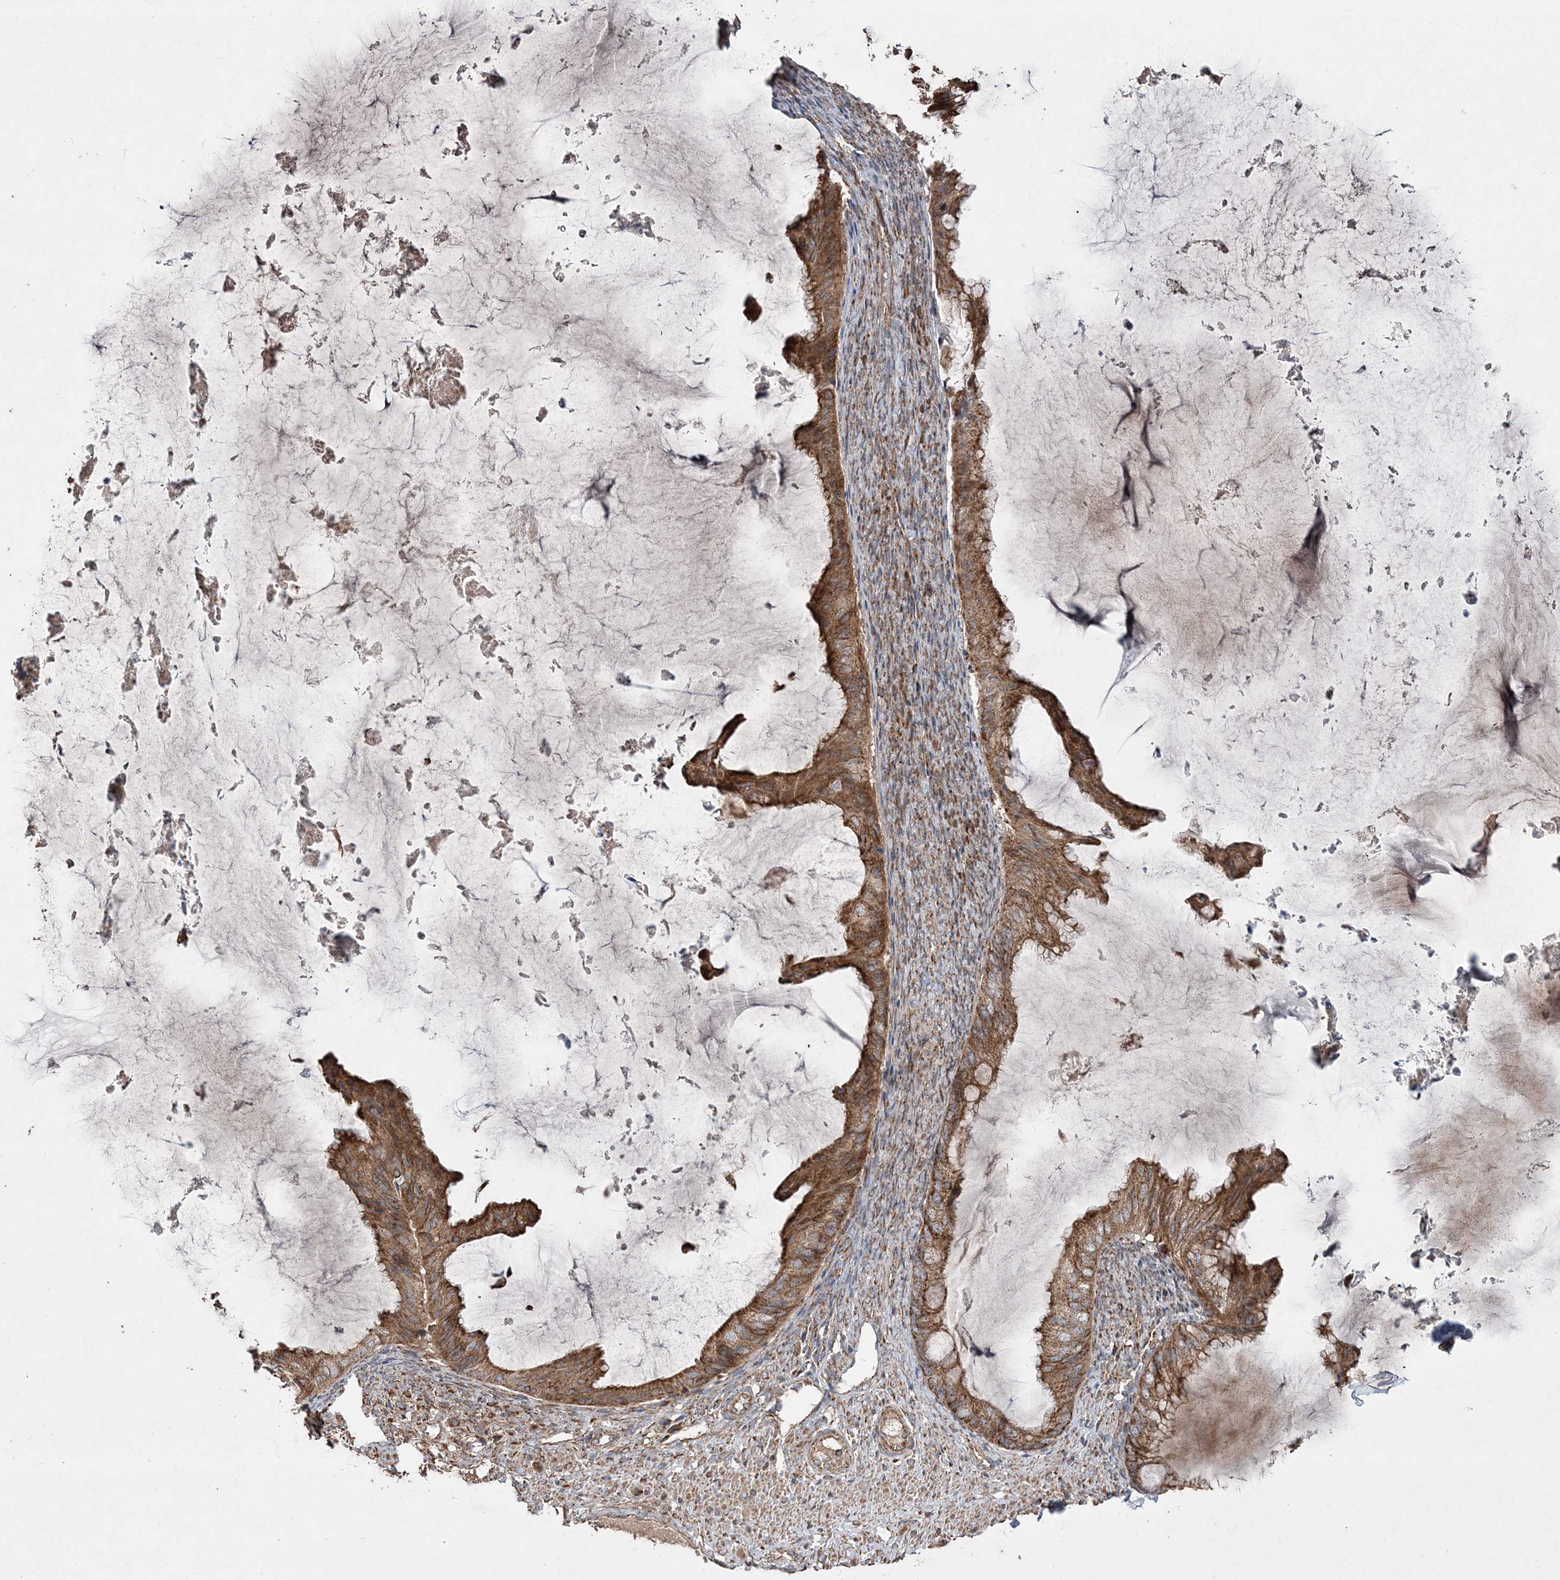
{"staining": {"intensity": "moderate", "quantity": ">75%", "location": "cytoplasmic/membranous"}, "tissue": "ovarian cancer", "cell_type": "Tumor cells", "image_type": "cancer", "snomed": [{"axis": "morphology", "description": "Cystadenocarcinoma, mucinous, NOS"}, {"axis": "topography", "description": "Ovary"}], "caption": "Ovarian mucinous cystadenocarcinoma stained with a brown dye shows moderate cytoplasmic/membranous positive expression in approximately >75% of tumor cells.", "gene": "POC5", "patient": {"sex": "female", "age": 61}}